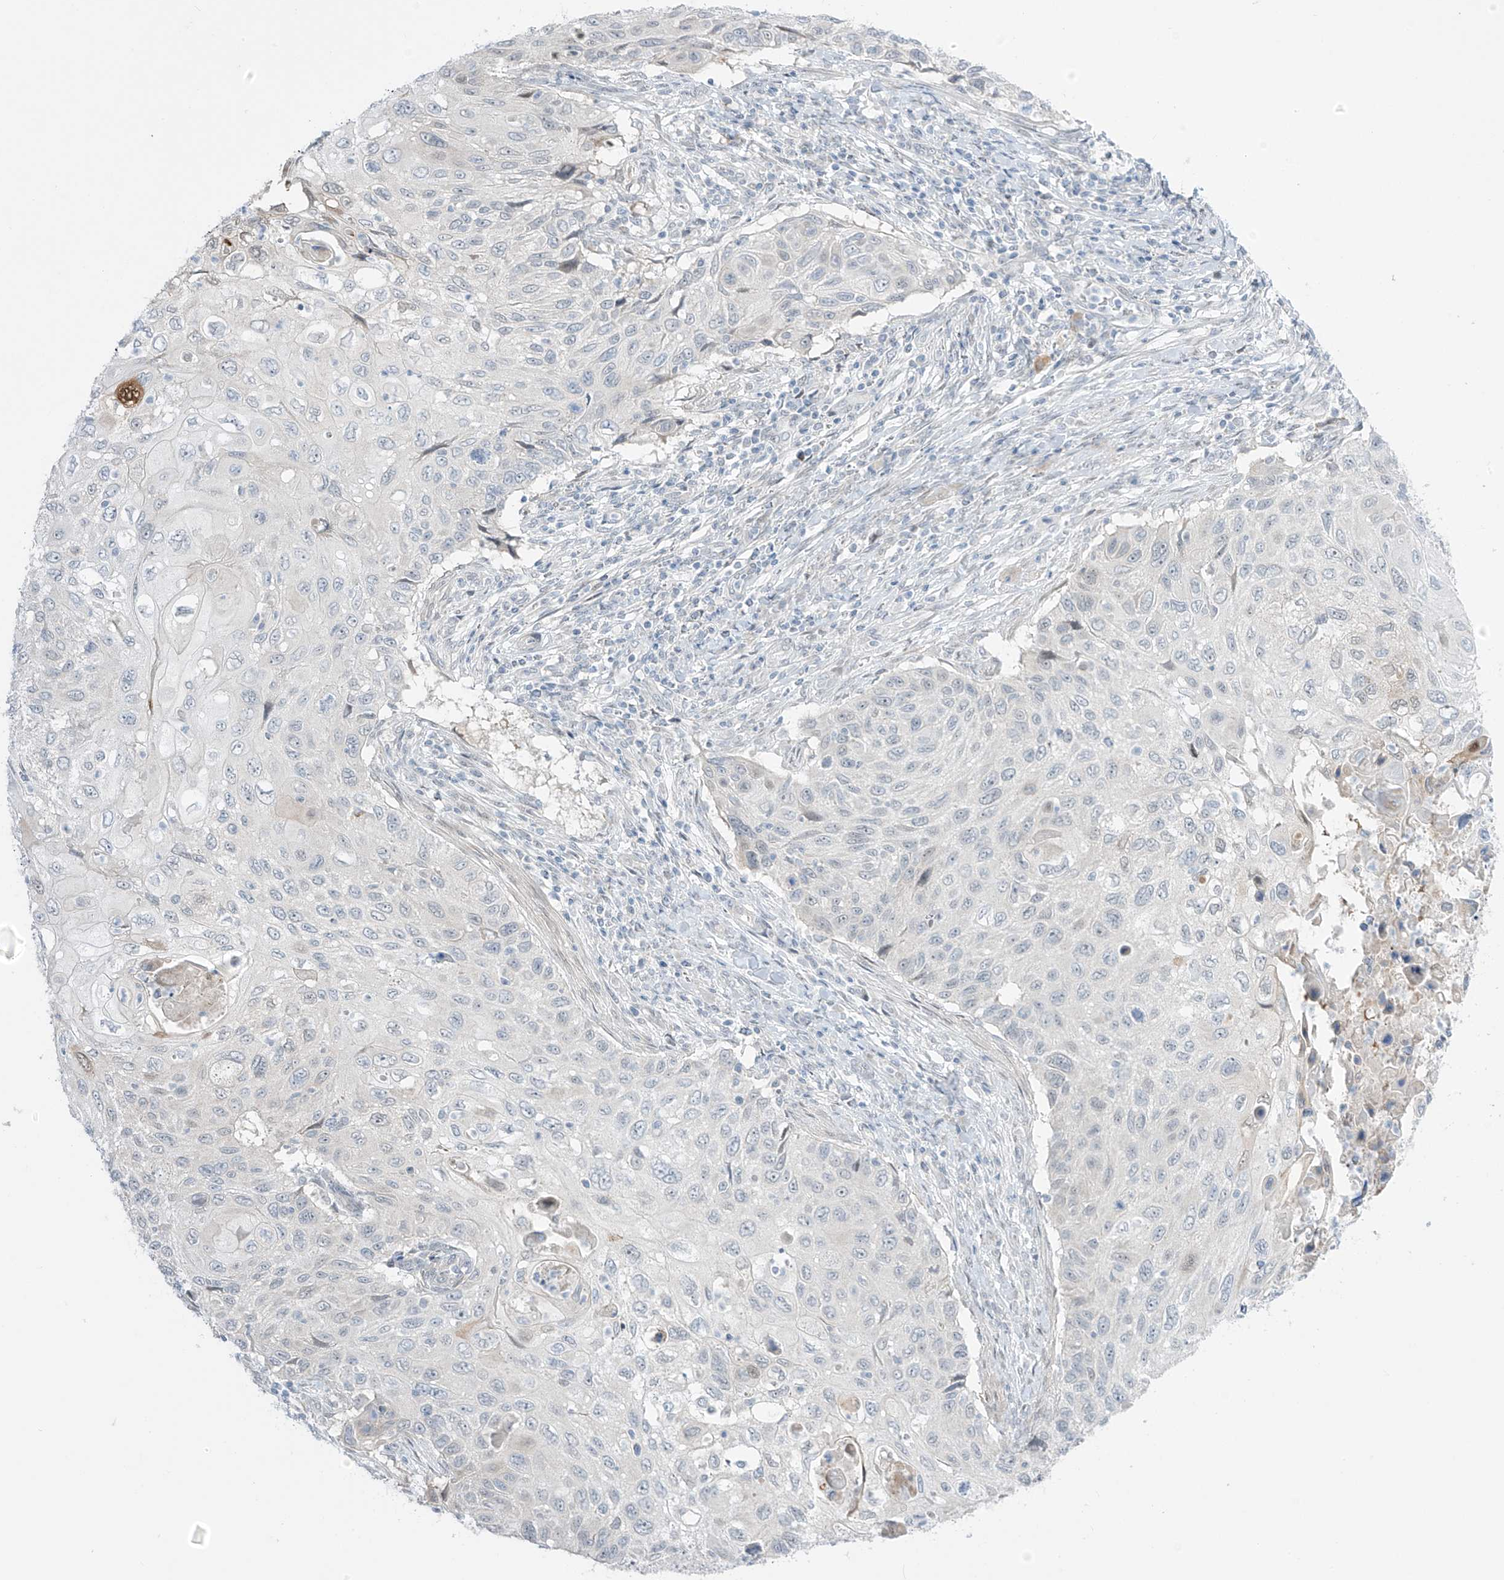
{"staining": {"intensity": "negative", "quantity": "none", "location": "none"}, "tissue": "cervical cancer", "cell_type": "Tumor cells", "image_type": "cancer", "snomed": [{"axis": "morphology", "description": "Squamous cell carcinoma, NOS"}, {"axis": "topography", "description": "Cervix"}], "caption": "A photomicrograph of human cervical cancer (squamous cell carcinoma) is negative for staining in tumor cells. (Brightfield microscopy of DAB (3,3'-diaminobenzidine) immunohistochemistry (IHC) at high magnification).", "gene": "ASPRV1", "patient": {"sex": "female", "age": 70}}